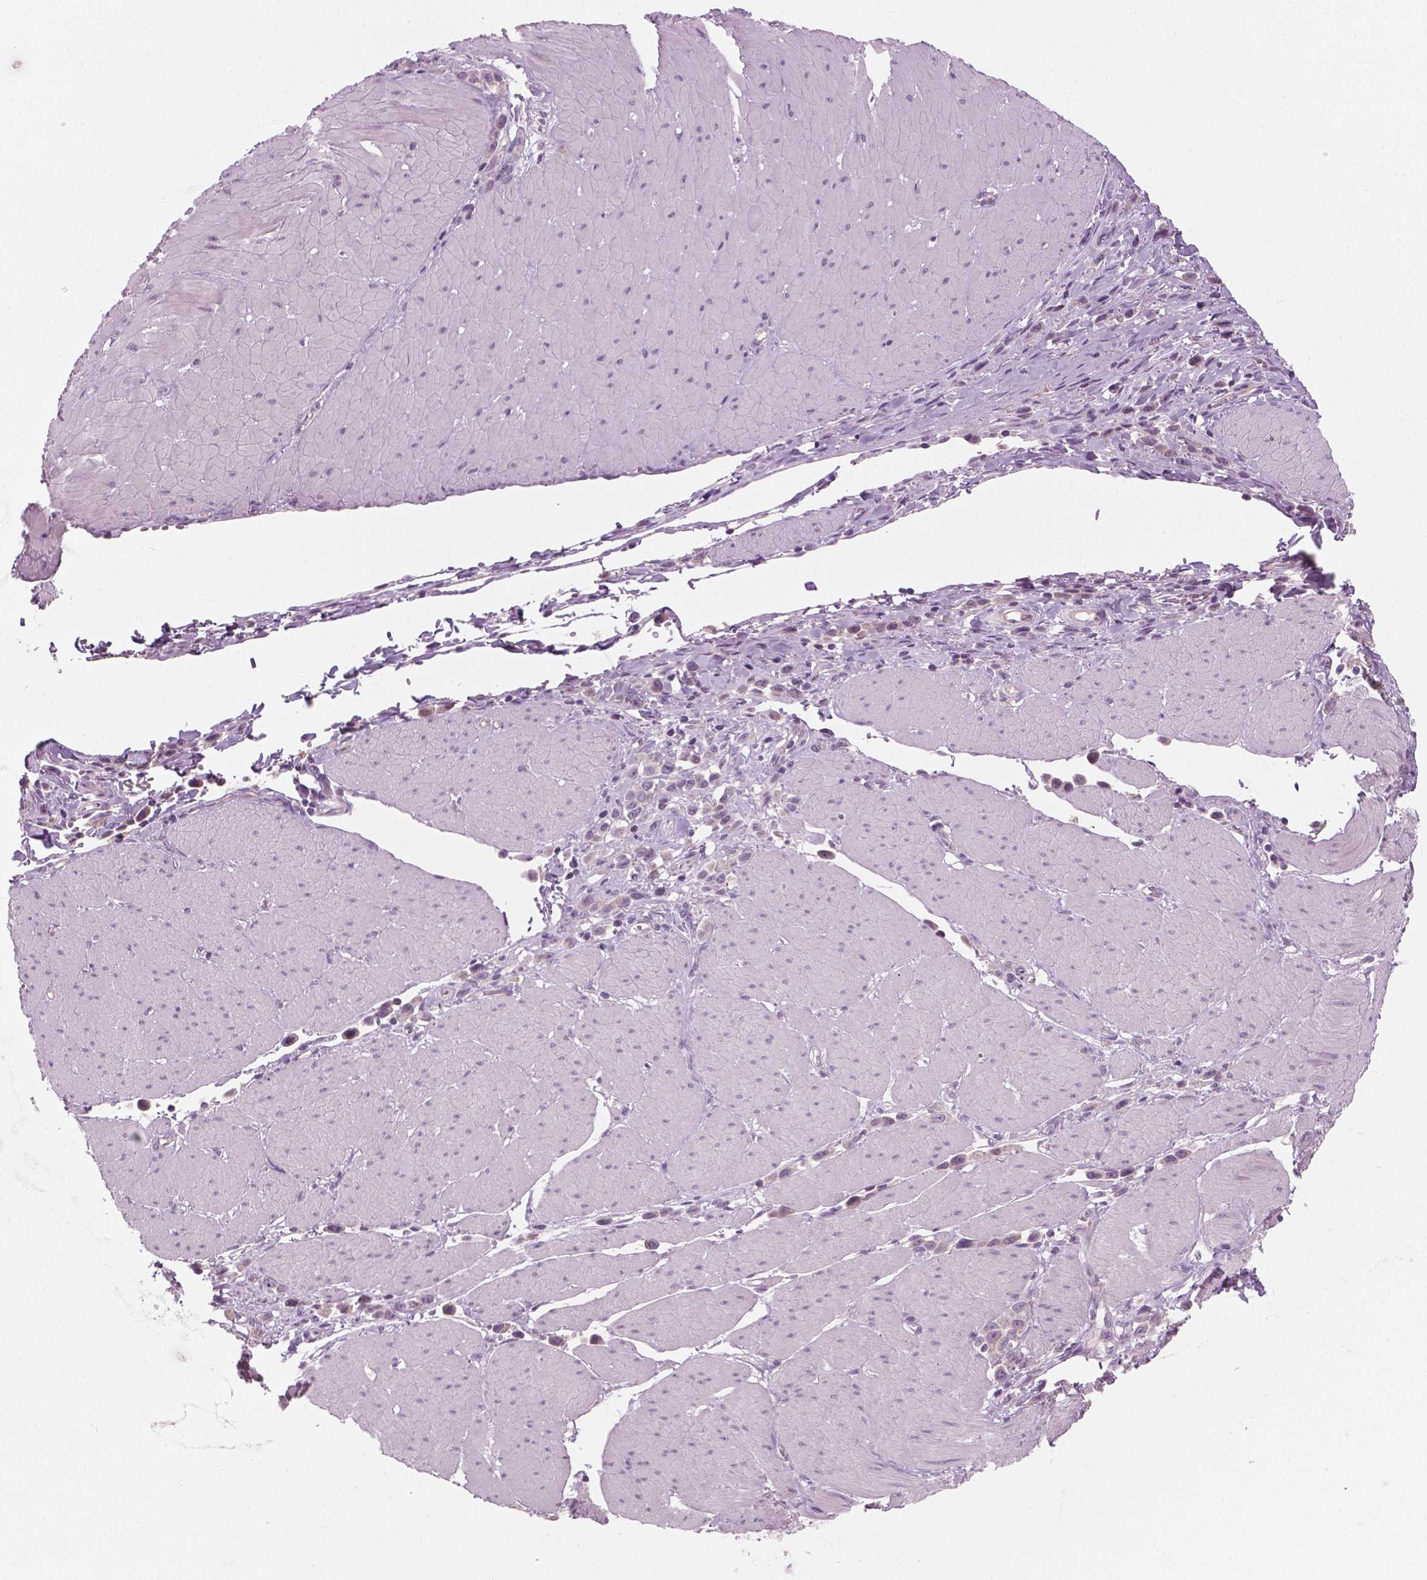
{"staining": {"intensity": "negative", "quantity": "none", "location": "none"}, "tissue": "stomach cancer", "cell_type": "Tumor cells", "image_type": "cancer", "snomed": [{"axis": "morphology", "description": "Adenocarcinoma, NOS"}, {"axis": "topography", "description": "Stomach"}], "caption": "High power microscopy image of an IHC photomicrograph of stomach cancer, revealing no significant staining in tumor cells.", "gene": "CFAP126", "patient": {"sex": "male", "age": 47}}